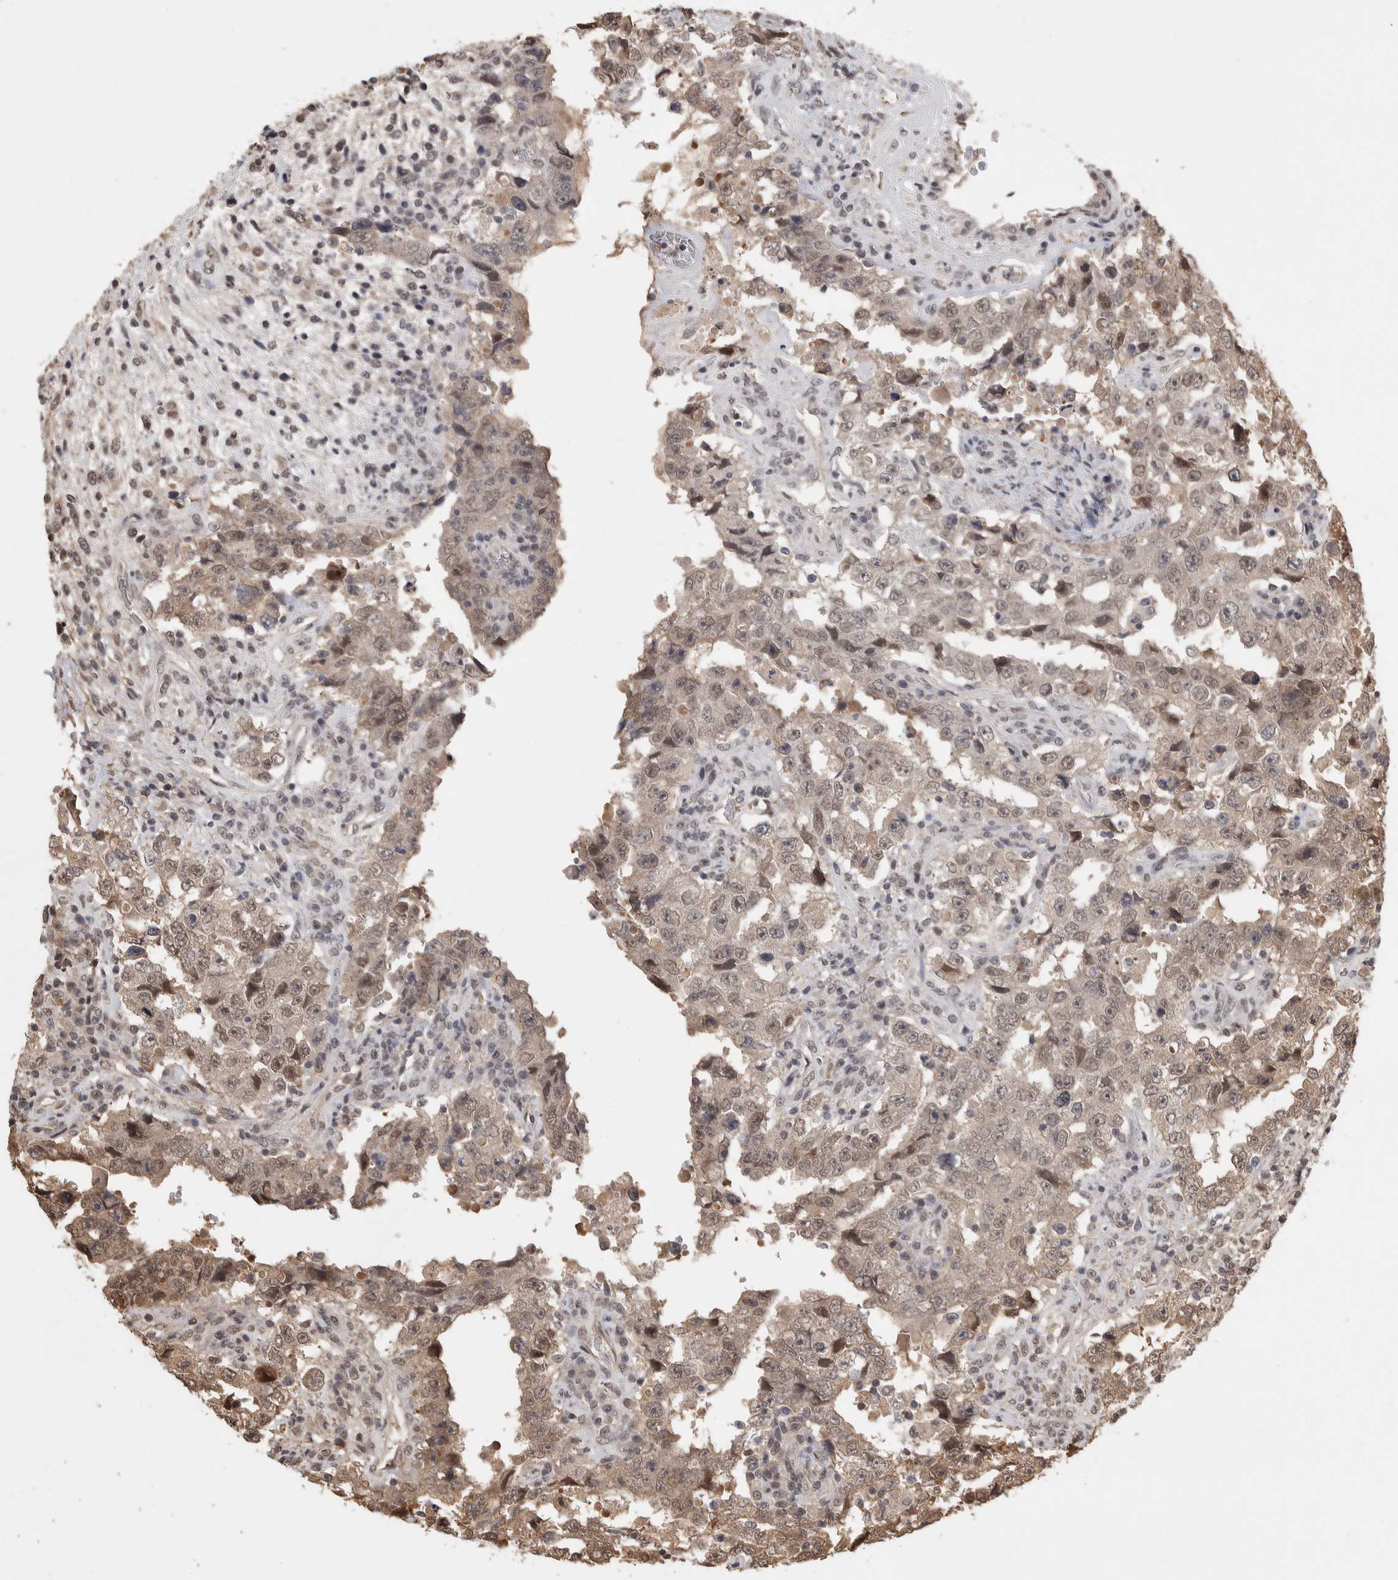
{"staining": {"intensity": "weak", "quantity": "25%-75%", "location": "cytoplasmic/membranous,nuclear"}, "tissue": "testis cancer", "cell_type": "Tumor cells", "image_type": "cancer", "snomed": [{"axis": "morphology", "description": "Carcinoma, Embryonal, NOS"}, {"axis": "topography", "description": "Testis"}], "caption": "Testis cancer (embryonal carcinoma) stained with IHC exhibits weak cytoplasmic/membranous and nuclear expression in about 25%-75% of tumor cells.", "gene": "ZNF592", "patient": {"sex": "male", "age": 26}}